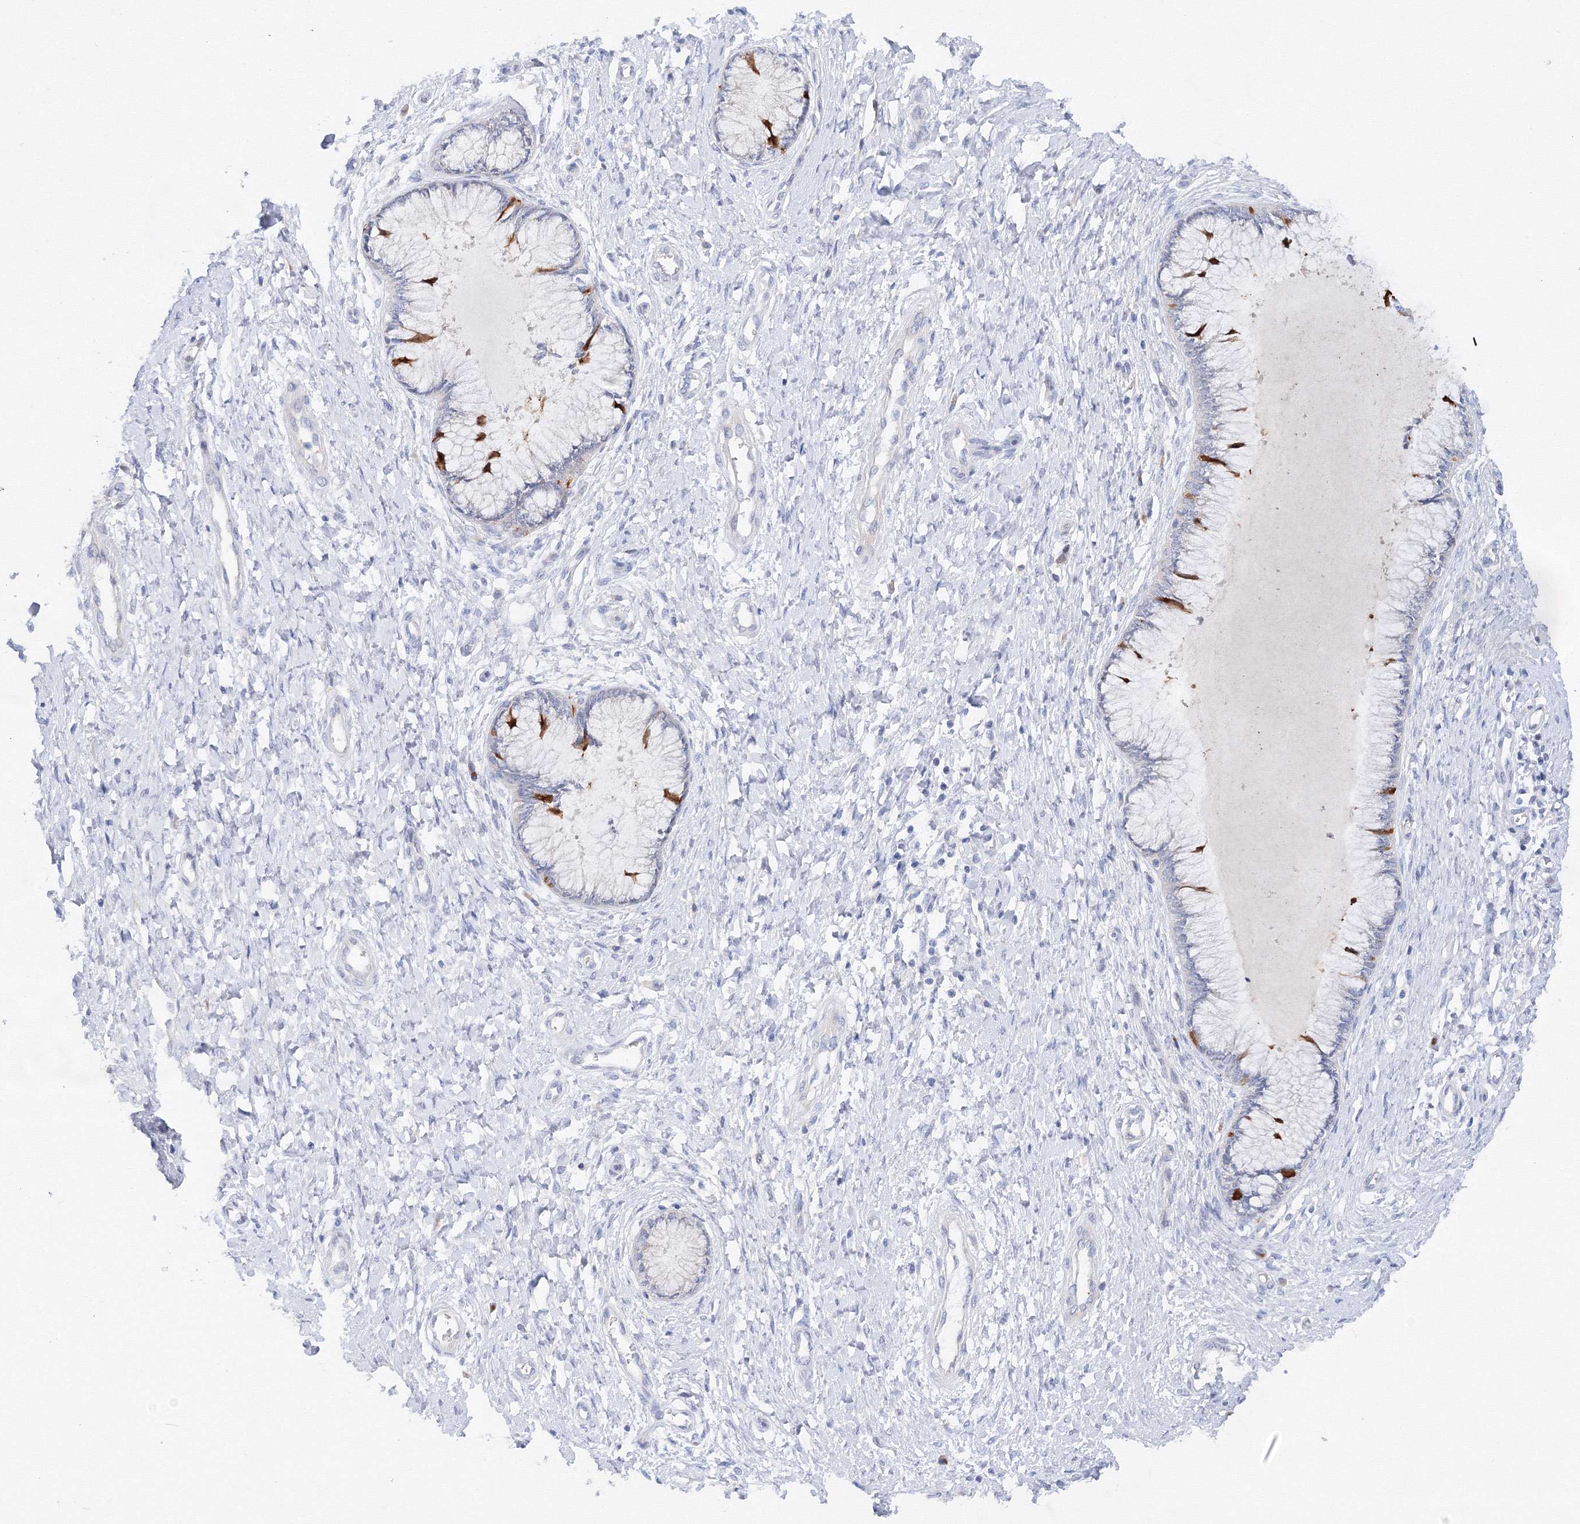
{"staining": {"intensity": "moderate", "quantity": "<25%", "location": "cytoplasmic/membranous"}, "tissue": "cervix", "cell_type": "Glandular cells", "image_type": "normal", "snomed": [{"axis": "morphology", "description": "Normal tissue, NOS"}, {"axis": "topography", "description": "Cervix"}], "caption": "A micrograph of human cervix stained for a protein exhibits moderate cytoplasmic/membranous brown staining in glandular cells.", "gene": "TAMM41", "patient": {"sex": "female", "age": 55}}